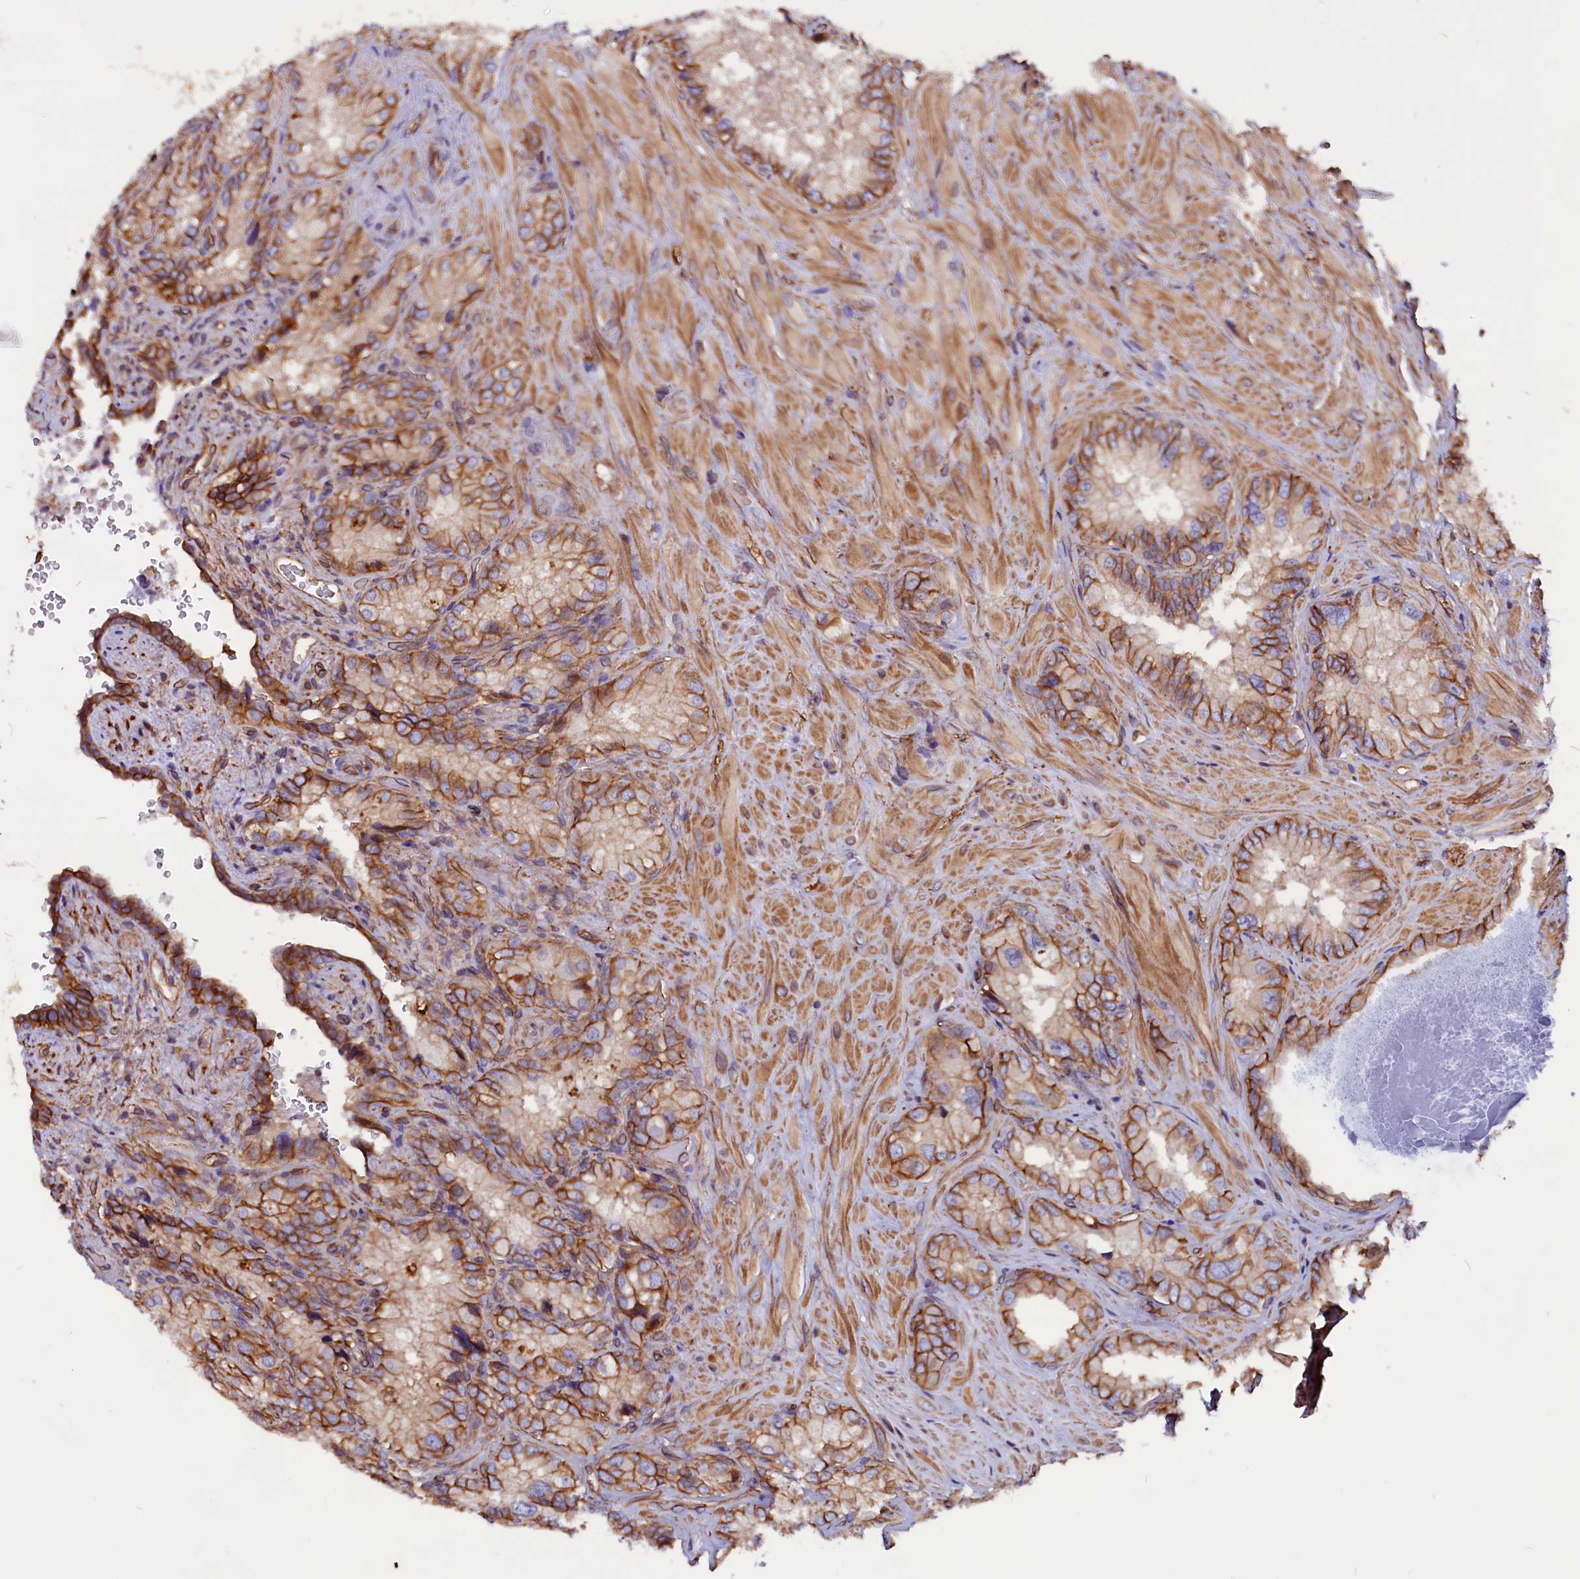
{"staining": {"intensity": "moderate", "quantity": ">75%", "location": "cytoplasmic/membranous"}, "tissue": "seminal vesicle", "cell_type": "Glandular cells", "image_type": "normal", "snomed": [{"axis": "morphology", "description": "Normal tissue, NOS"}, {"axis": "topography", "description": "Seminal veicle"}, {"axis": "topography", "description": "Peripheral nerve tissue"}], "caption": "This histopathology image reveals immunohistochemistry (IHC) staining of normal human seminal vesicle, with medium moderate cytoplasmic/membranous staining in about >75% of glandular cells.", "gene": "ZNF749", "patient": {"sex": "male", "age": 67}}